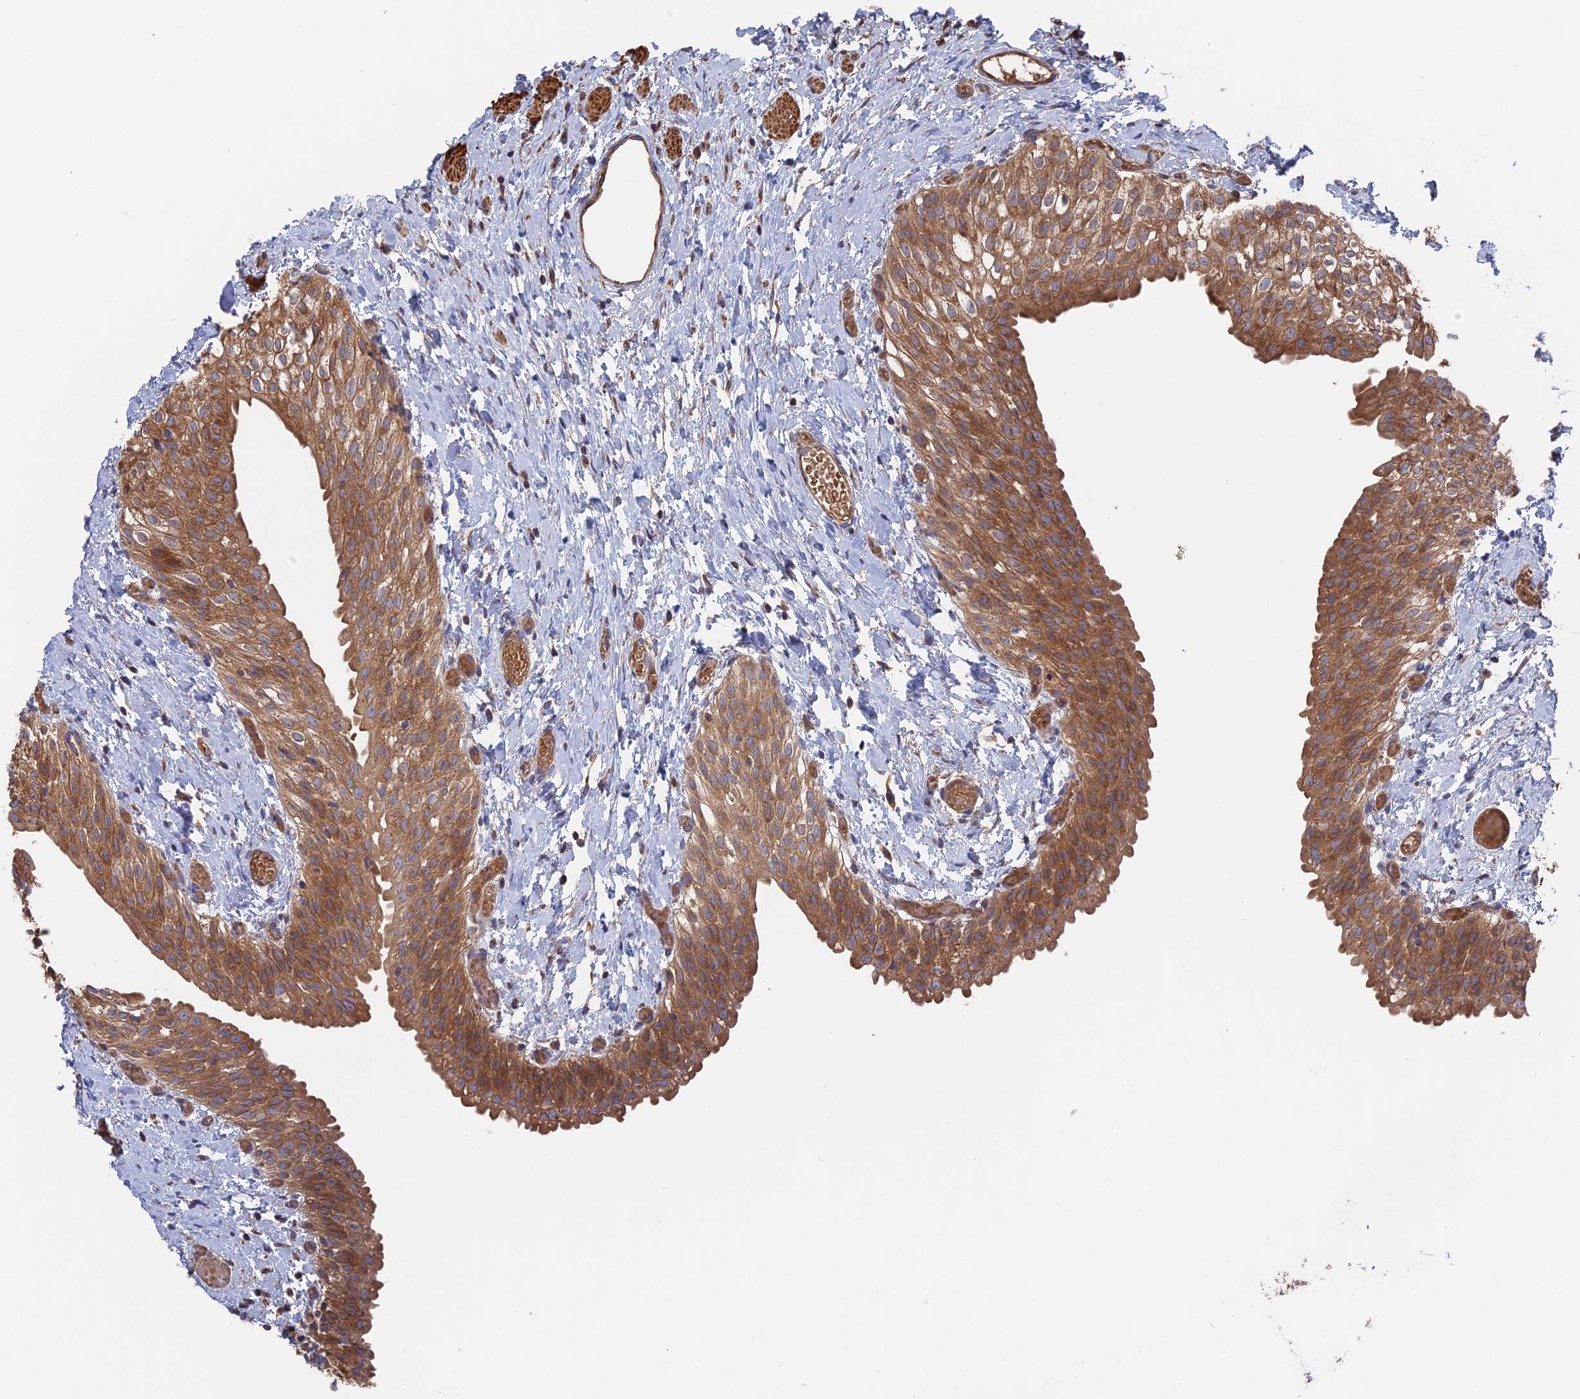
{"staining": {"intensity": "moderate", "quantity": ">75%", "location": "cytoplasmic/membranous"}, "tissue": "urinary bladder", "cell_type": "Urothelial cells", "image_type": "normal", "snomed": [{"axis": "morphology", "description": "Normal tissue, NOS"}, {"axis": "topography", "description": "Urinary bladder"}], "caption": "Moderate cytoplasmic/membranous protein staining is seen in about >75% of urothelial cells in urinary bladder.", "gene": "TELO2", "patient": {"sex": "male", "age": 1}}